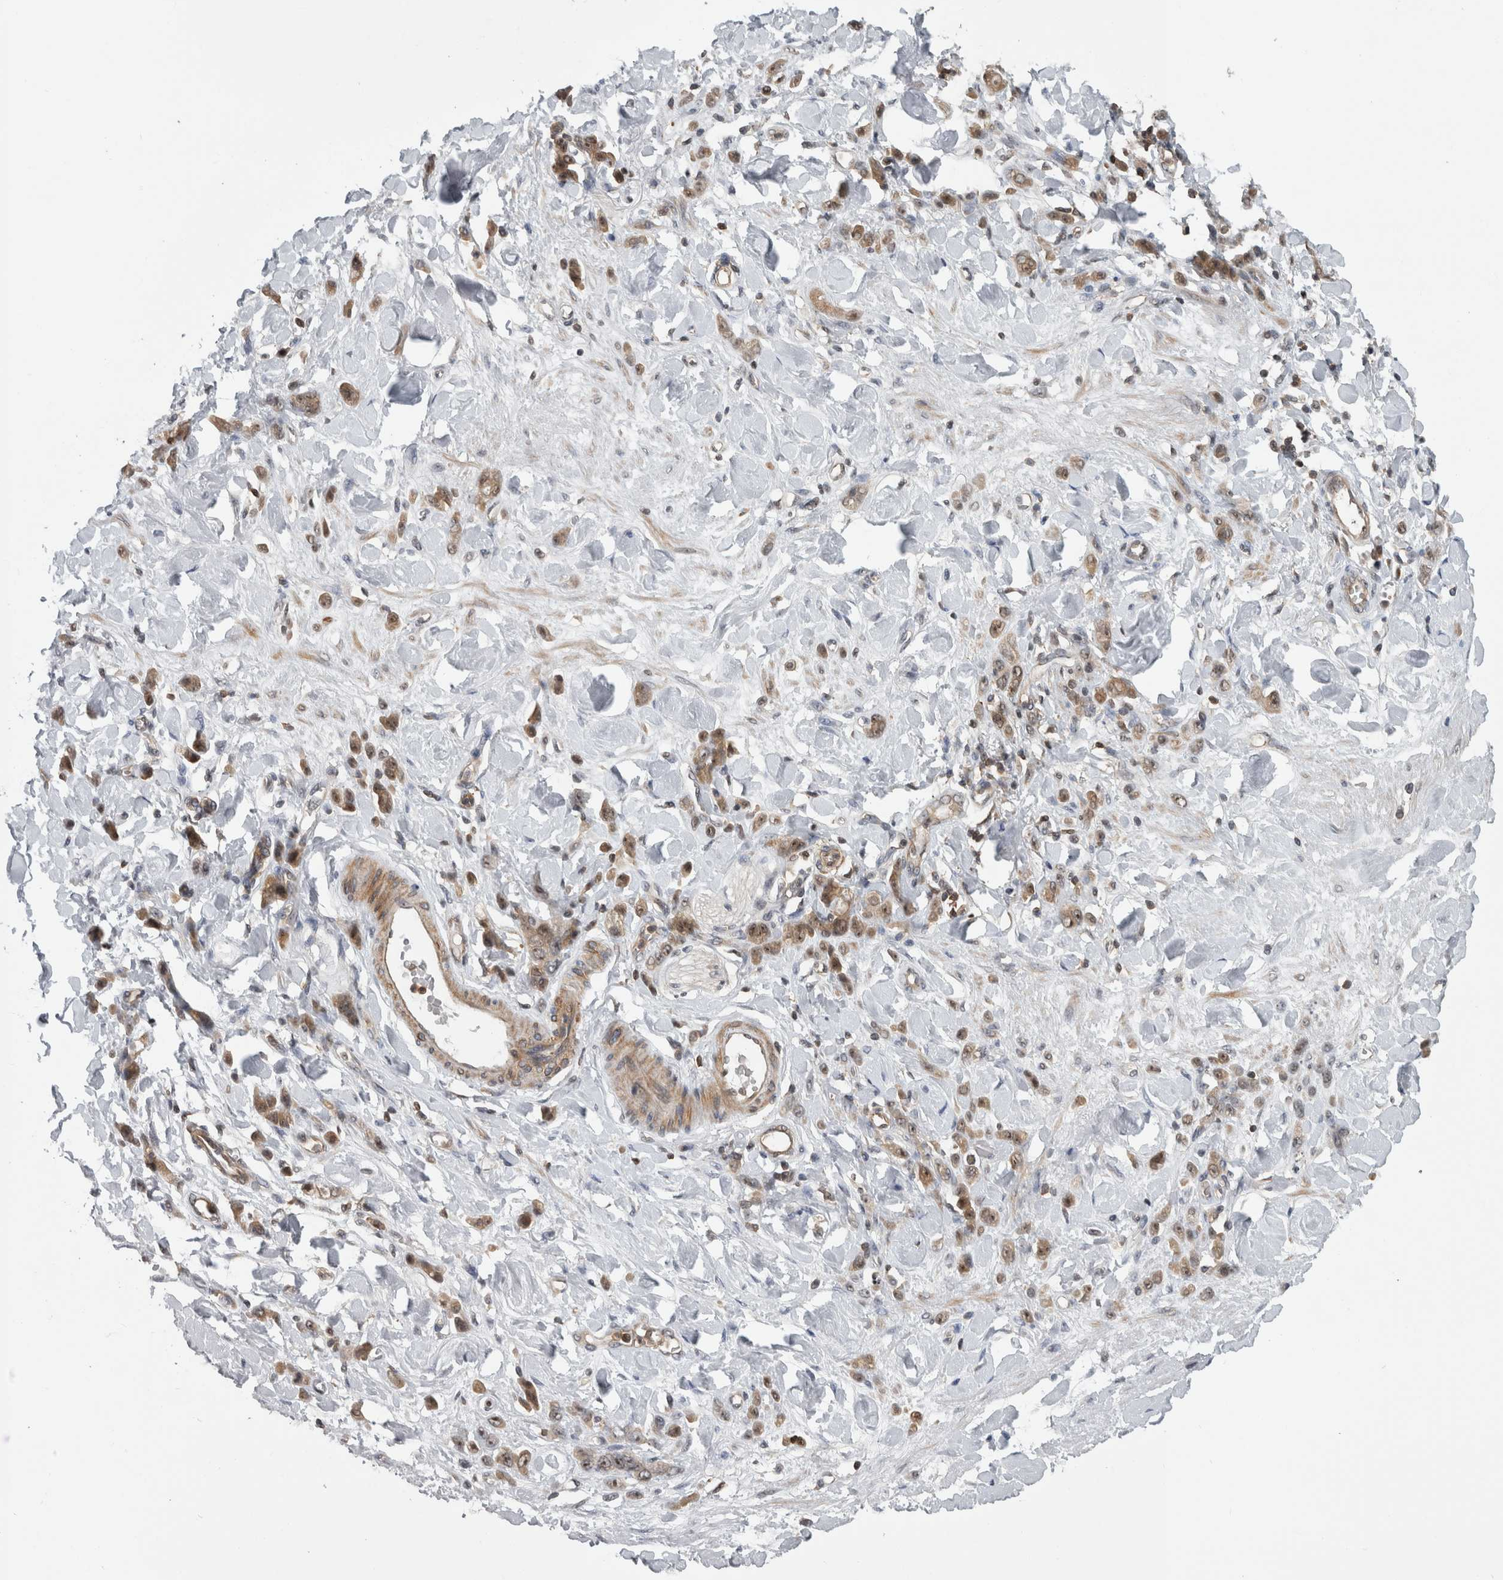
{"staining": {"intensity": "moderate", "quantity": ">75%", "location": "cytoplasmic/membranous,nuclear"}, "tissue": "stomach cancer", "cell_type": "Tumor cells", "image_type": "cancer", "snomed": [{"axis": "morphology", "description": "Normal tissue, NOS"}, {"axis": "morphology", "description": "Adenocarcinoma, NOS"}, {"axis": "topography", "description": "Stomach"}], "caption": "Human stomach adenocarcinoma stained with a brown dye displays moderate cytoplasmic/membranous and nuclear positive staining in about >75% of tumor cells.", "gene": "TDRD7", "patient": {"sex": "male", "age": 82}}